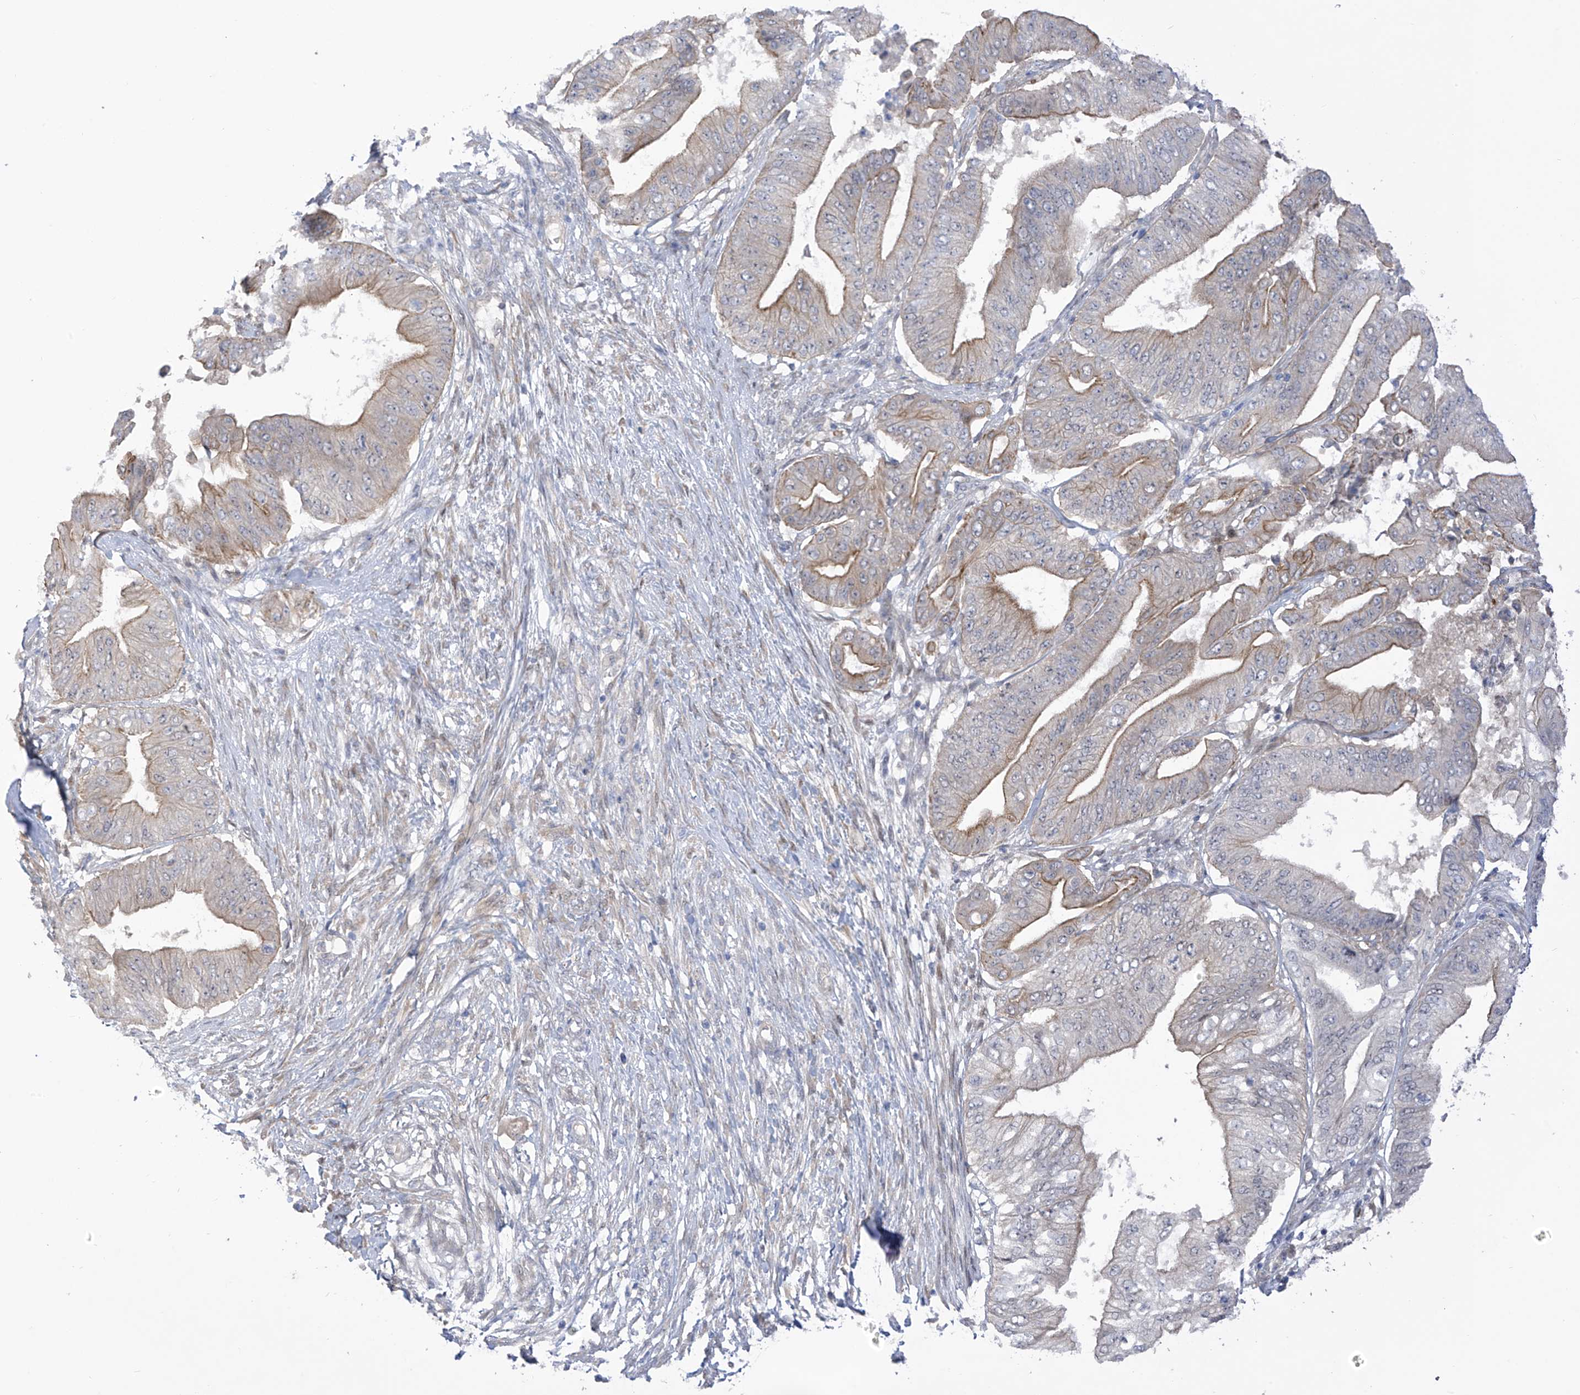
{"staining": {"intensity": "moderate", "quantity": "<25%", "location": "cytoplasmic/membranous"}, "tissue": "pancreatic cancer", "cell_type": "Tumor cells", "image_type": "cancer", "snomed": [{"axis": "morphology", "description": "Adenocarcinoma, NOS"}, {"axis": "topography", "description": "Pancreas"}], "caption": "High-magnification brightfield microscopy of pancreatic cancer (adenocarcinoma) stained with DAB (brown) and counterstained with hematoxylin (blue). tumor cells exhibit moderate cytoplasmic/membranous staining is appreciated in about<25% of cells. (Brightfield microscopy of DAB IHC at high magnification).", "gene": "EIPR1", "patient": {"sex": "female", "age": 77}}